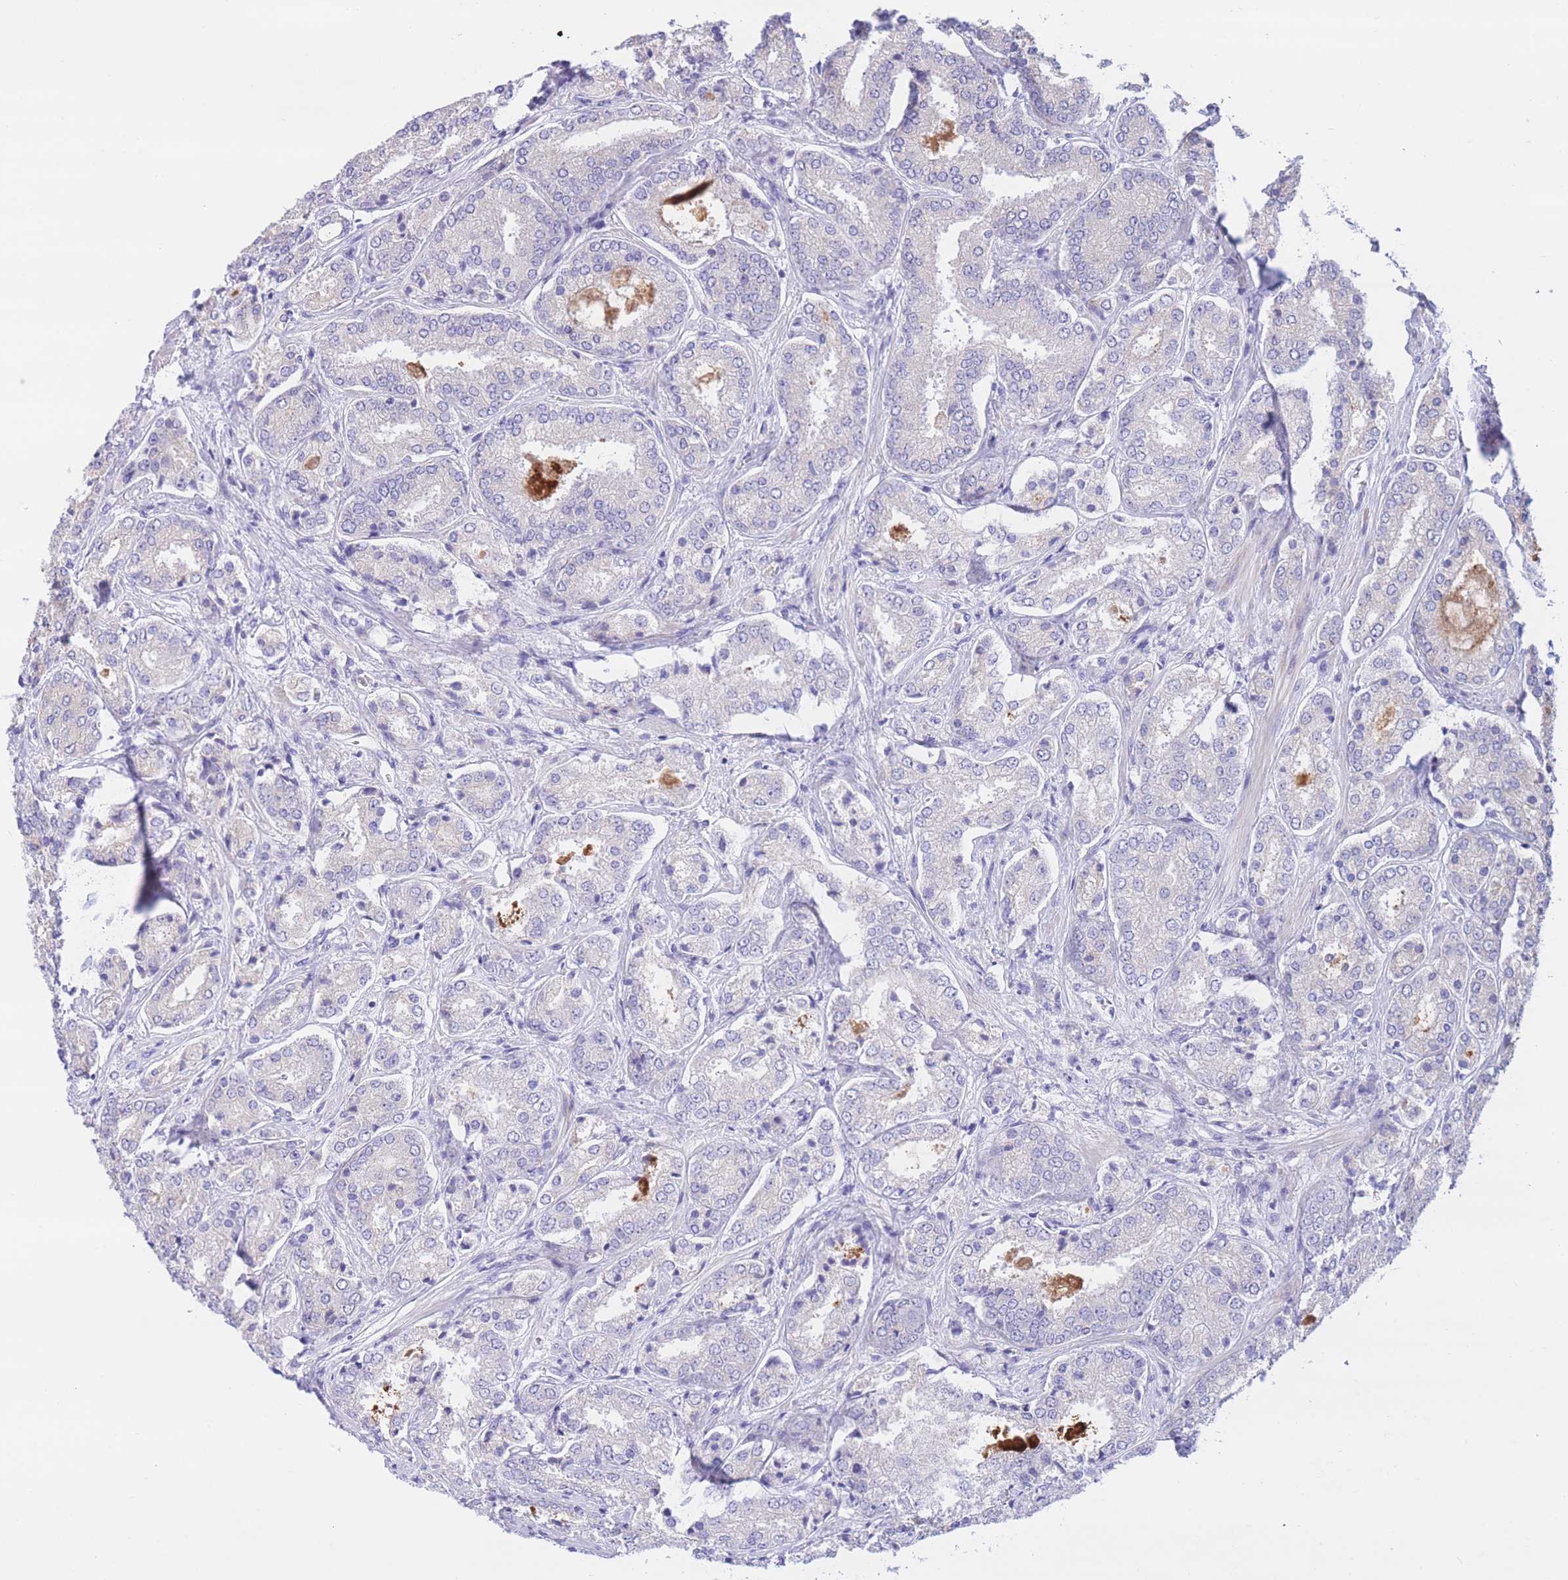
{"staining": {"intensity": "negative", "quantity": "none", "location": "none"}, "tissue": "prostate cancer", "cell_type": "Tumor cells", "image_type": "cancer", "snomed": [{"axis": "morphology", "description": "Adenocarcinoma, High grade"}, {"axis": "topography", "description": "Prostate"}], "caption": "Tumor cells show no significant protein expression in prostate adenocarcinoma (high-grade). Brightfield microscopy of immunohistochemistry stained with DAB (brown) and hematoxylin (blue), captured at high magnification.", "gene": "RPL39L", "patient": {"sex": "male", "age": 63}}